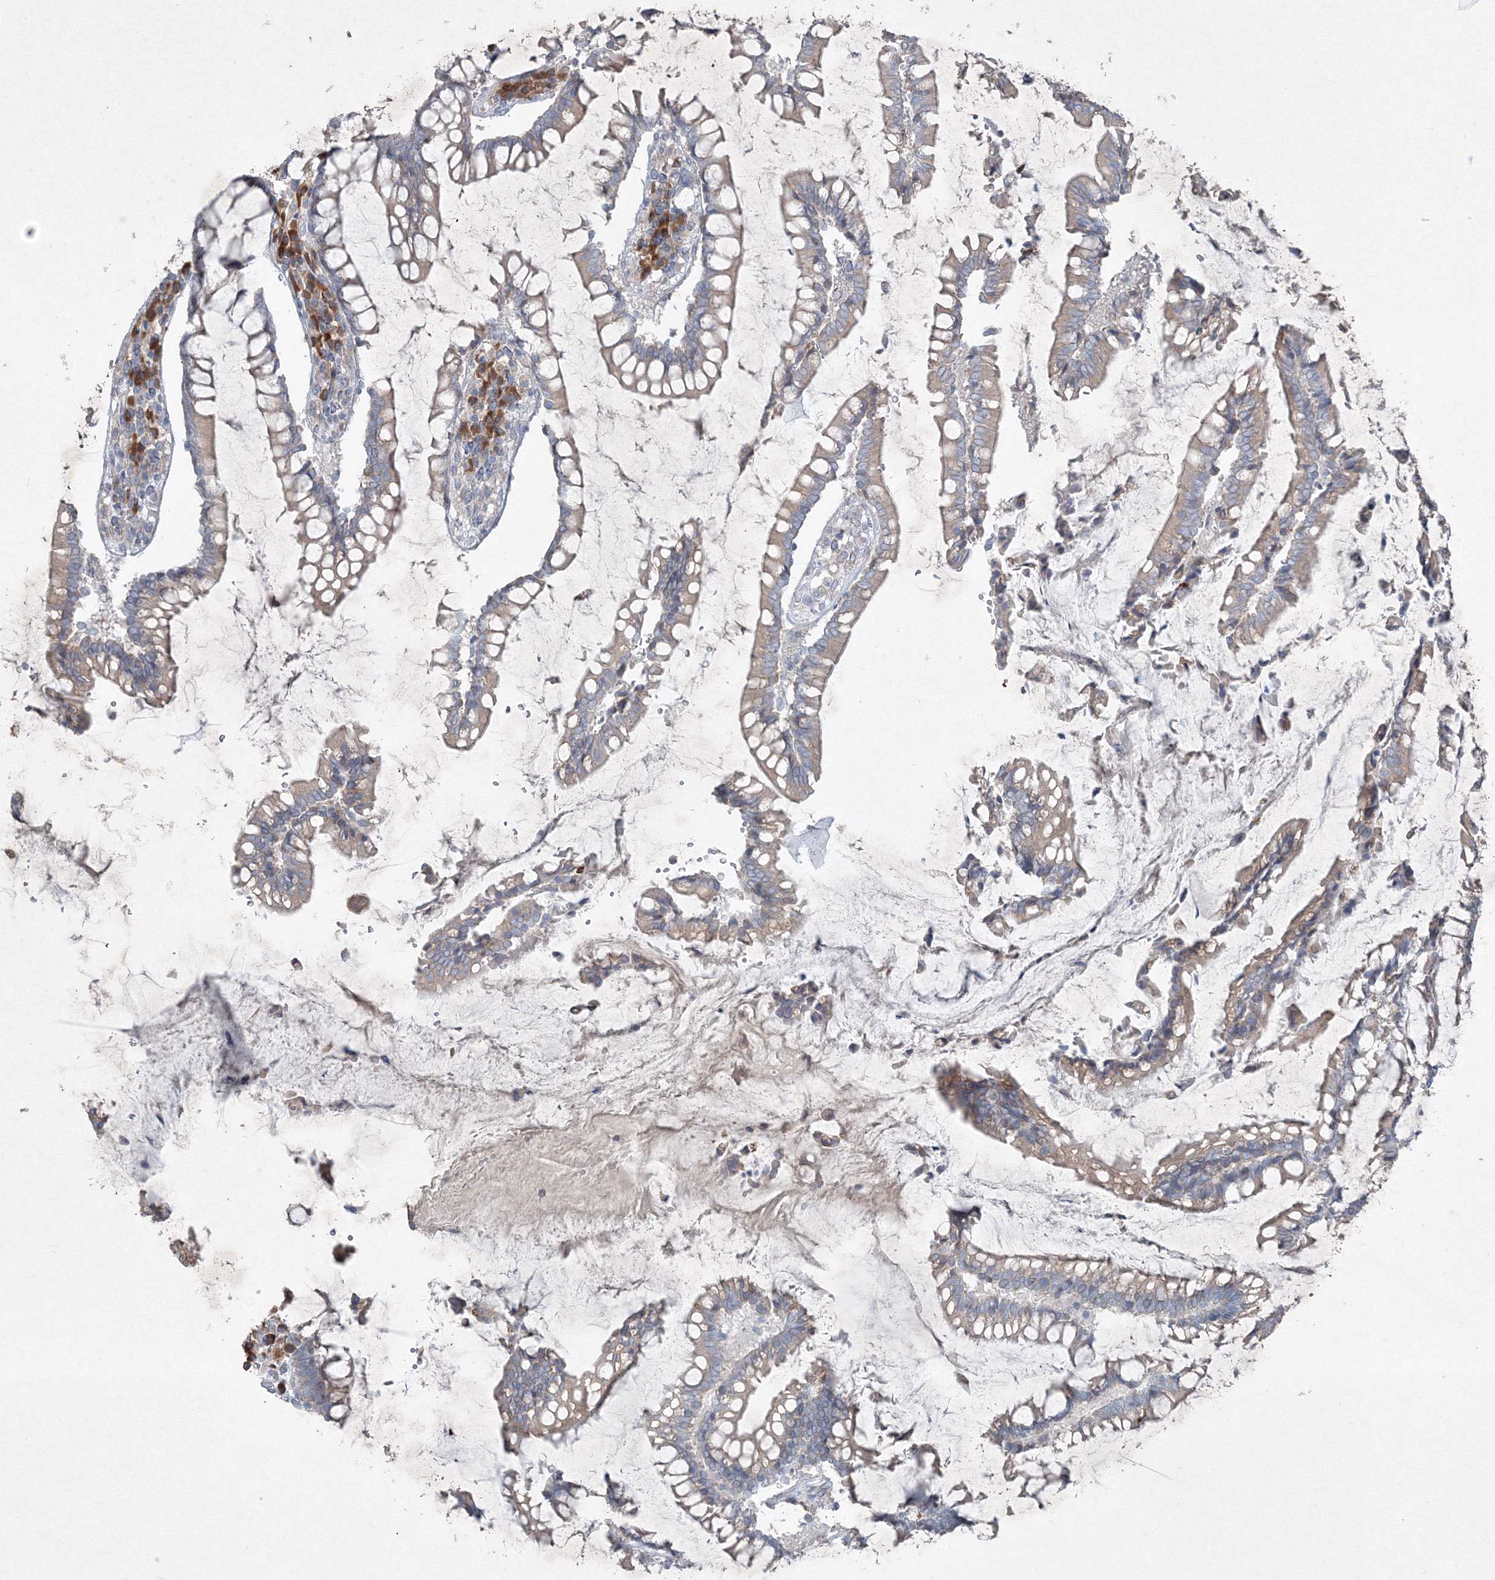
{"staining": {"intensity": "weak", "quantity": ">75%", "location": "cytoplasmic/membranous"}, "tissue": "colon", "cell_type": "Endothelial cells", "image_type": "normal", "snomed": [{"axis": "morphology", "description": "Normal tissue, NOS"}, {"axis": "topography", "description": "Colon"}], "caption": "This is an image of IHC staining of benign colon, which shows weak positivity in the cytoplasmic/membranous of endothelial cells.", "gene": "IFNAR1", "patient": {"sex": "female", "age": 79}}